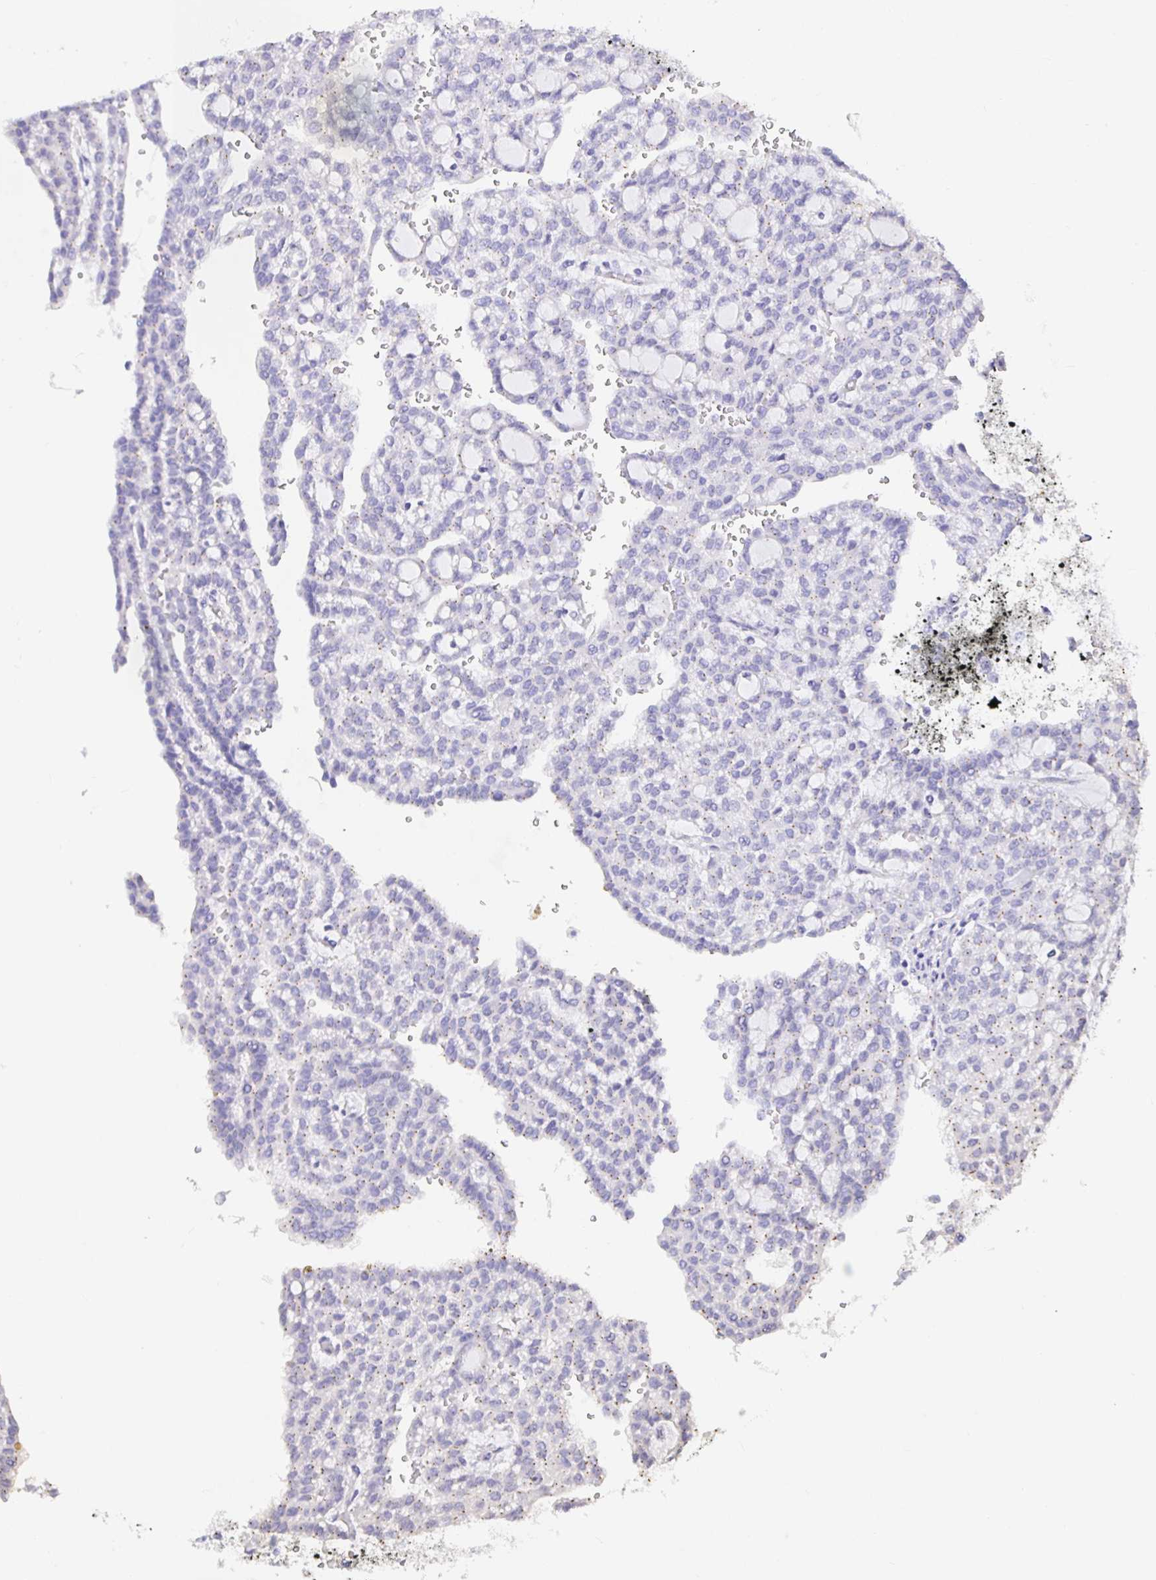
{"staining": {"intensity": "negative", "quantity": "none", "location": "none"}, "tissue": "renal cancer", "cell_type": "Tumor cells", "image_type": "cancer", "snomed": [{"axis": "morphology", "description": "Adenocarcinoma, NOS"}, {"axis": "topography", "description": "Kidney"}], "caption": "The image exhibits no staining of tumor cells in renal adenocarcinoma. (Immunohistochemistry, brightfield microscopy, high magnification).", "gene": "EZHIP", "patient": {"sex": "male", "age": 63}}